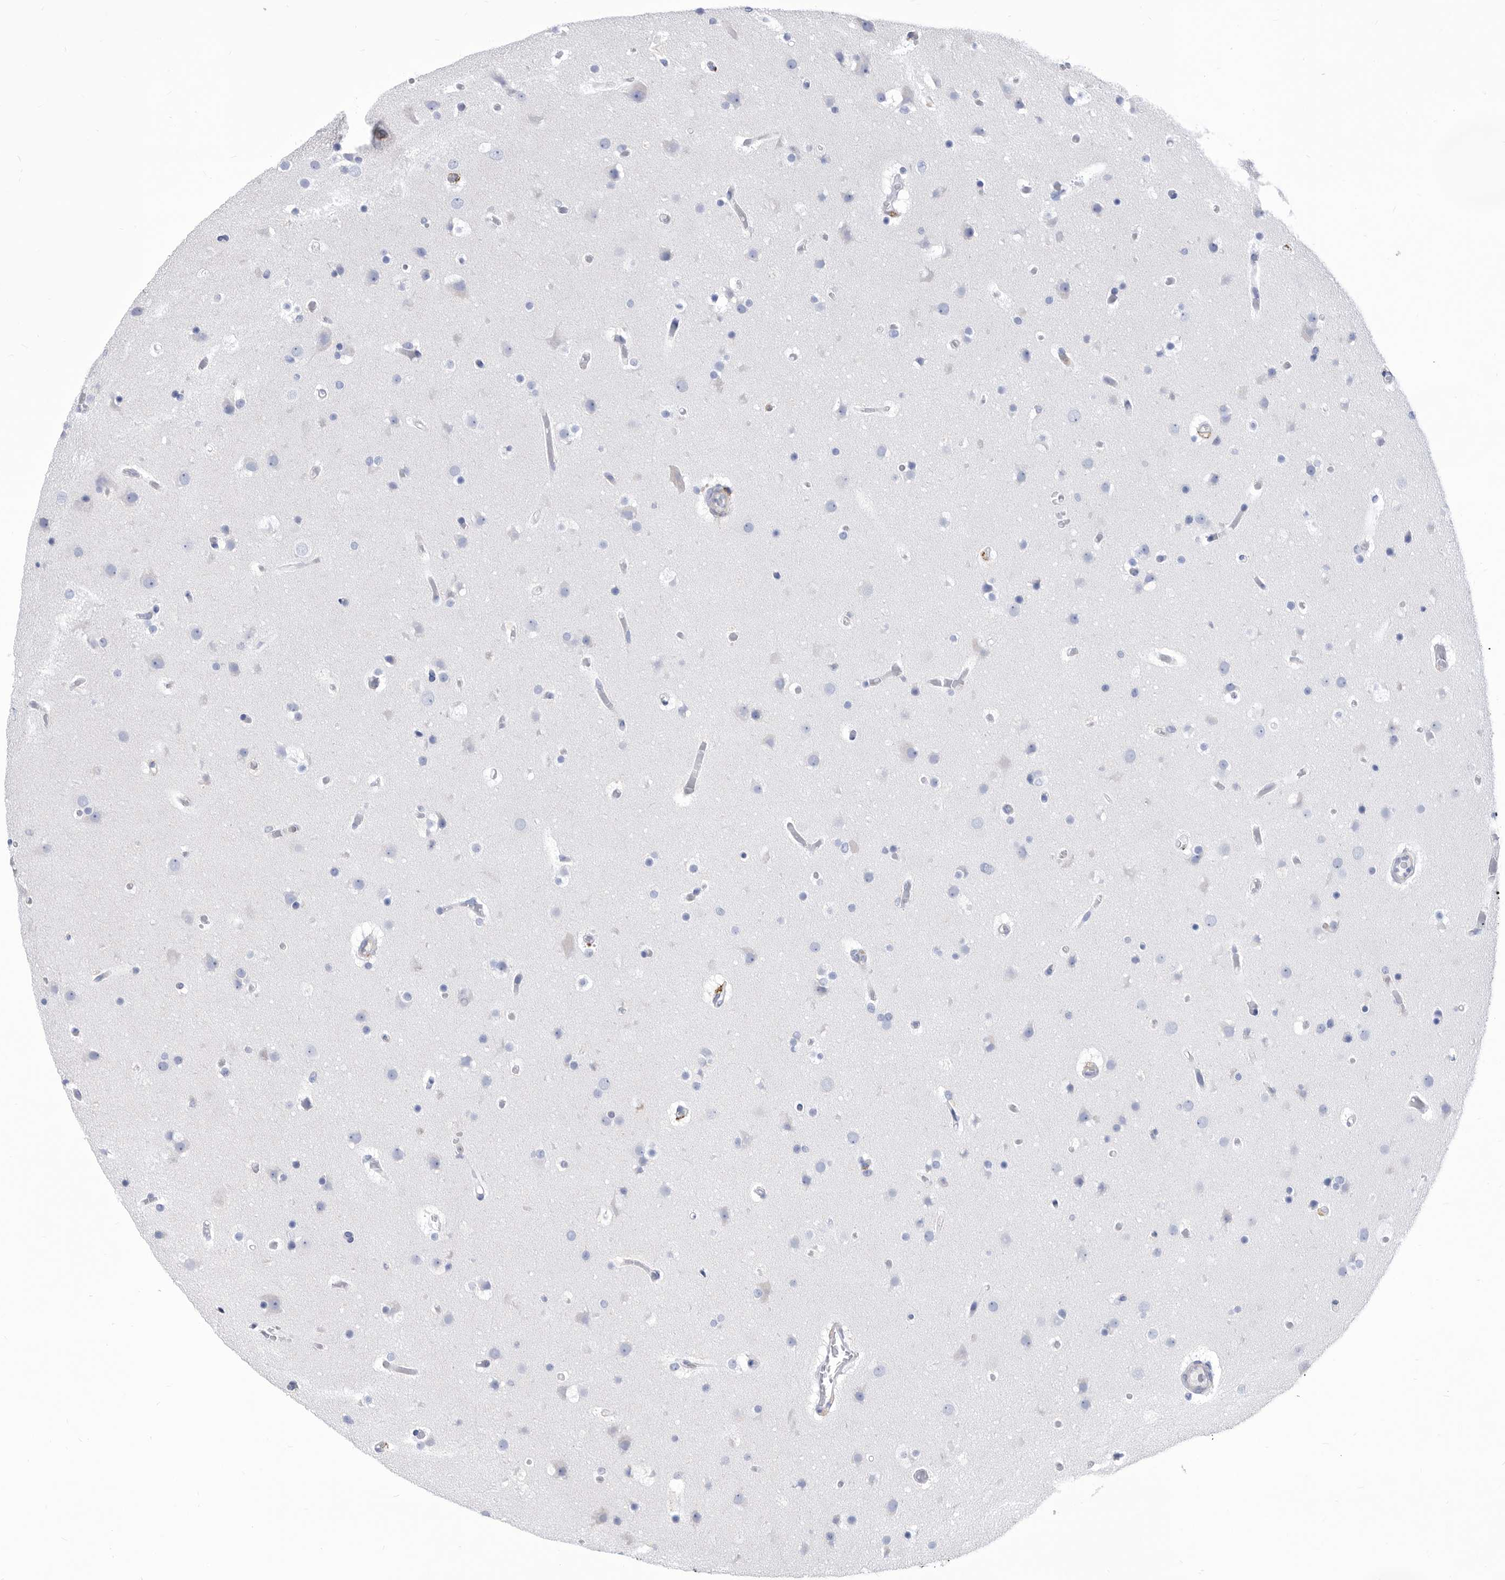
{"staining": {"intensity": "negative", "quantity": "none", "location": "none"}, "tissue": "glioma", "cell_type": "Tumor cells", "image_type": "cancer", "snomed": [{"axis": "morphology", "description": "Glioma, malignant, High grade"}, {"axis": "topography", "description": "Cerebral cortex"}], "caption": "High power microscopy image of an immunohistochemistry photomicrograph of glioma, revealing no significant staining in tumor cells.", "gene": "SMG7", "patient": {"sex": "female", "age": 36}}